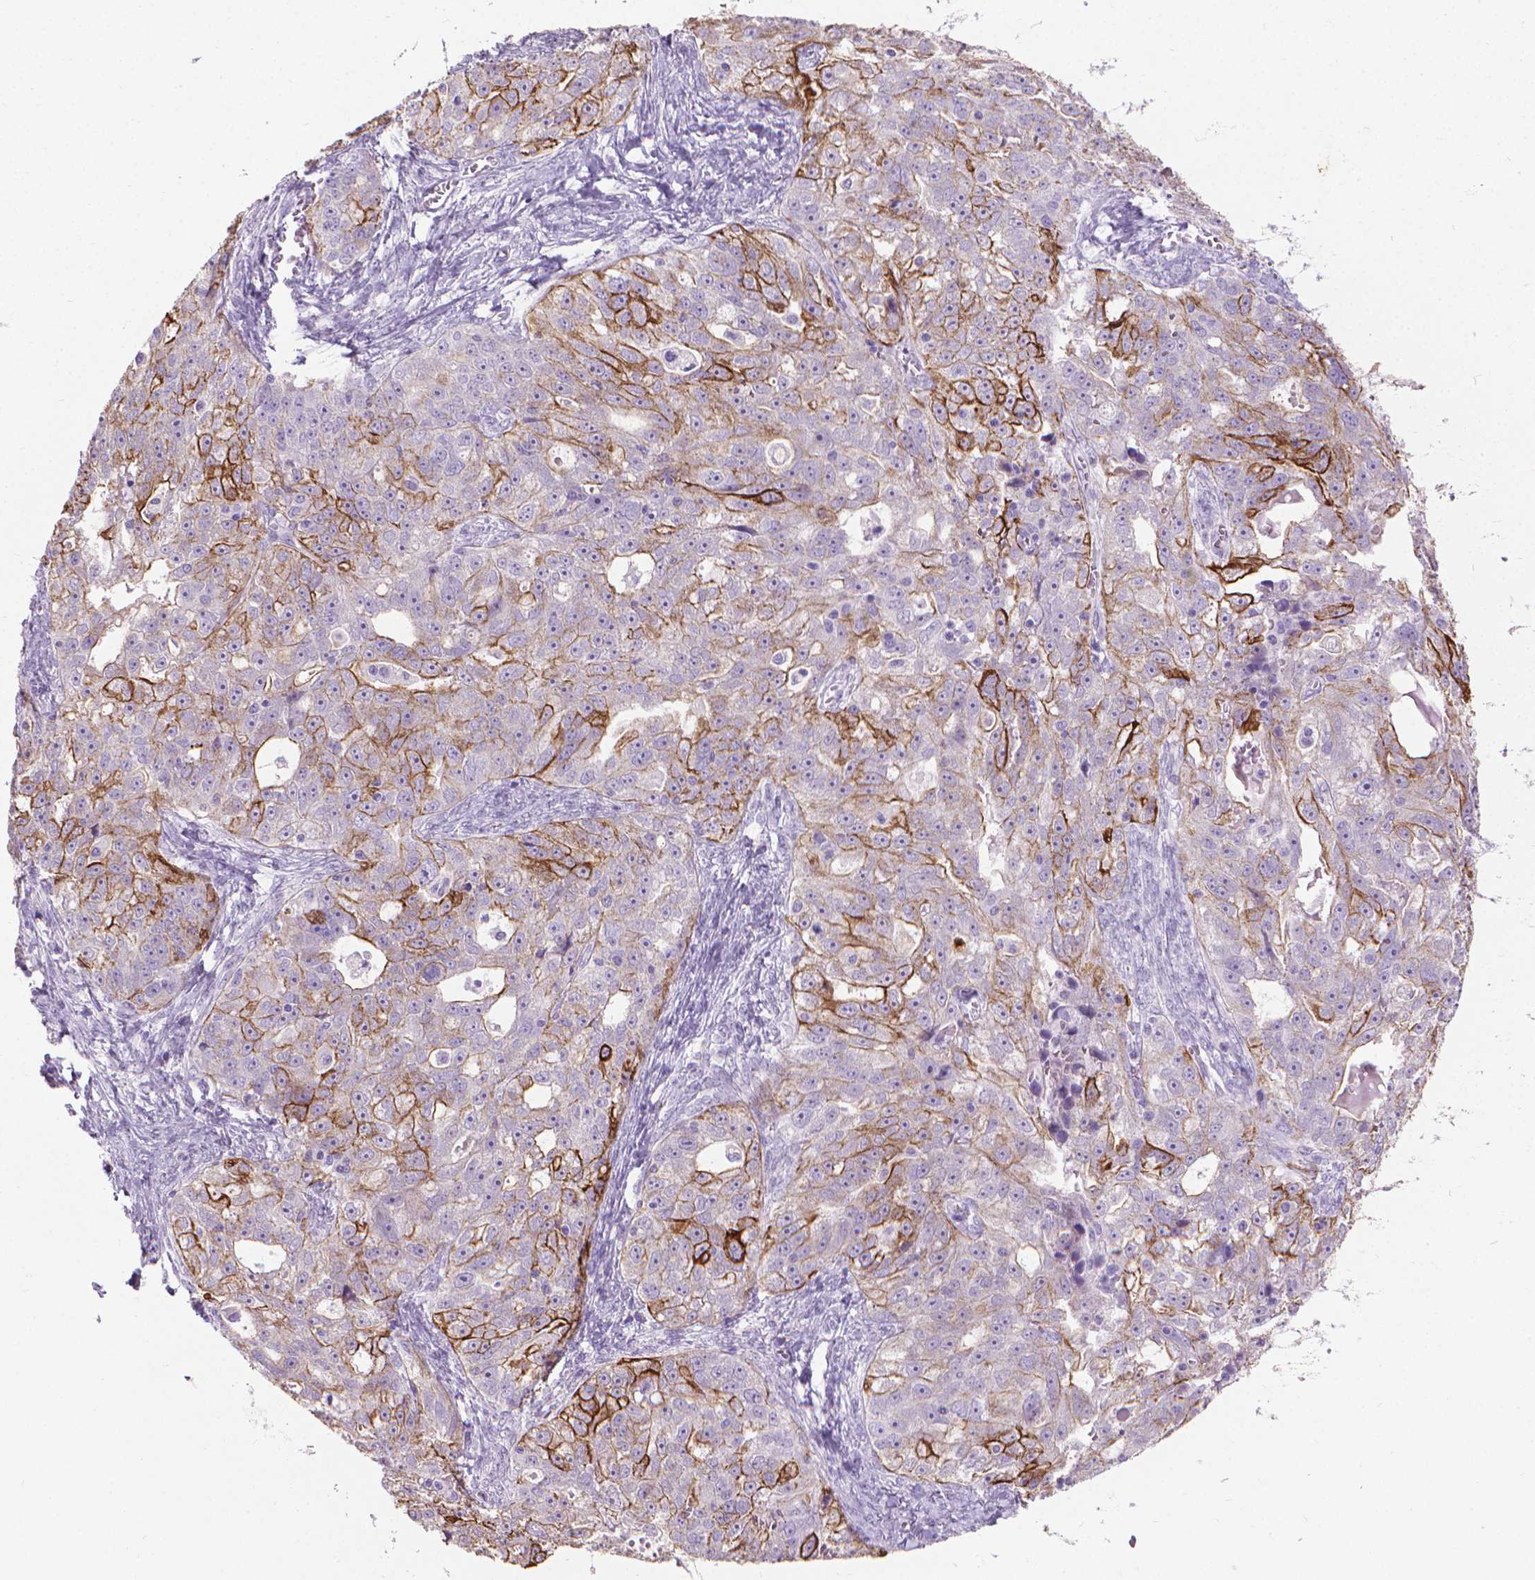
{"staining": {"intensity": "moderate", "quantity": "25%-75%", "location": "cytoplasmic/membranous"}, "tissue": "ovarian cancer", "cell_type": "Tumor cells", "image_type": "cancer", "snomed": [{"axis": "morphology", "description": "Cystadenocarcinoma, serous, NOS"}, {"axis": "topography", "description": "Ovary"}], "caption": "A histopathology image of human ovarian cancer (serous cystadenocarcinoma) stained for a protein displays moderate cytoplasmic/membranous brown staining in tumor cells. (Stains: DAB in brown, nuclei in blue, Microscopy: brightfield microscopy at high magnification).", "gene": "KRT5", "patient": {"sex": "female", "age": 51}}